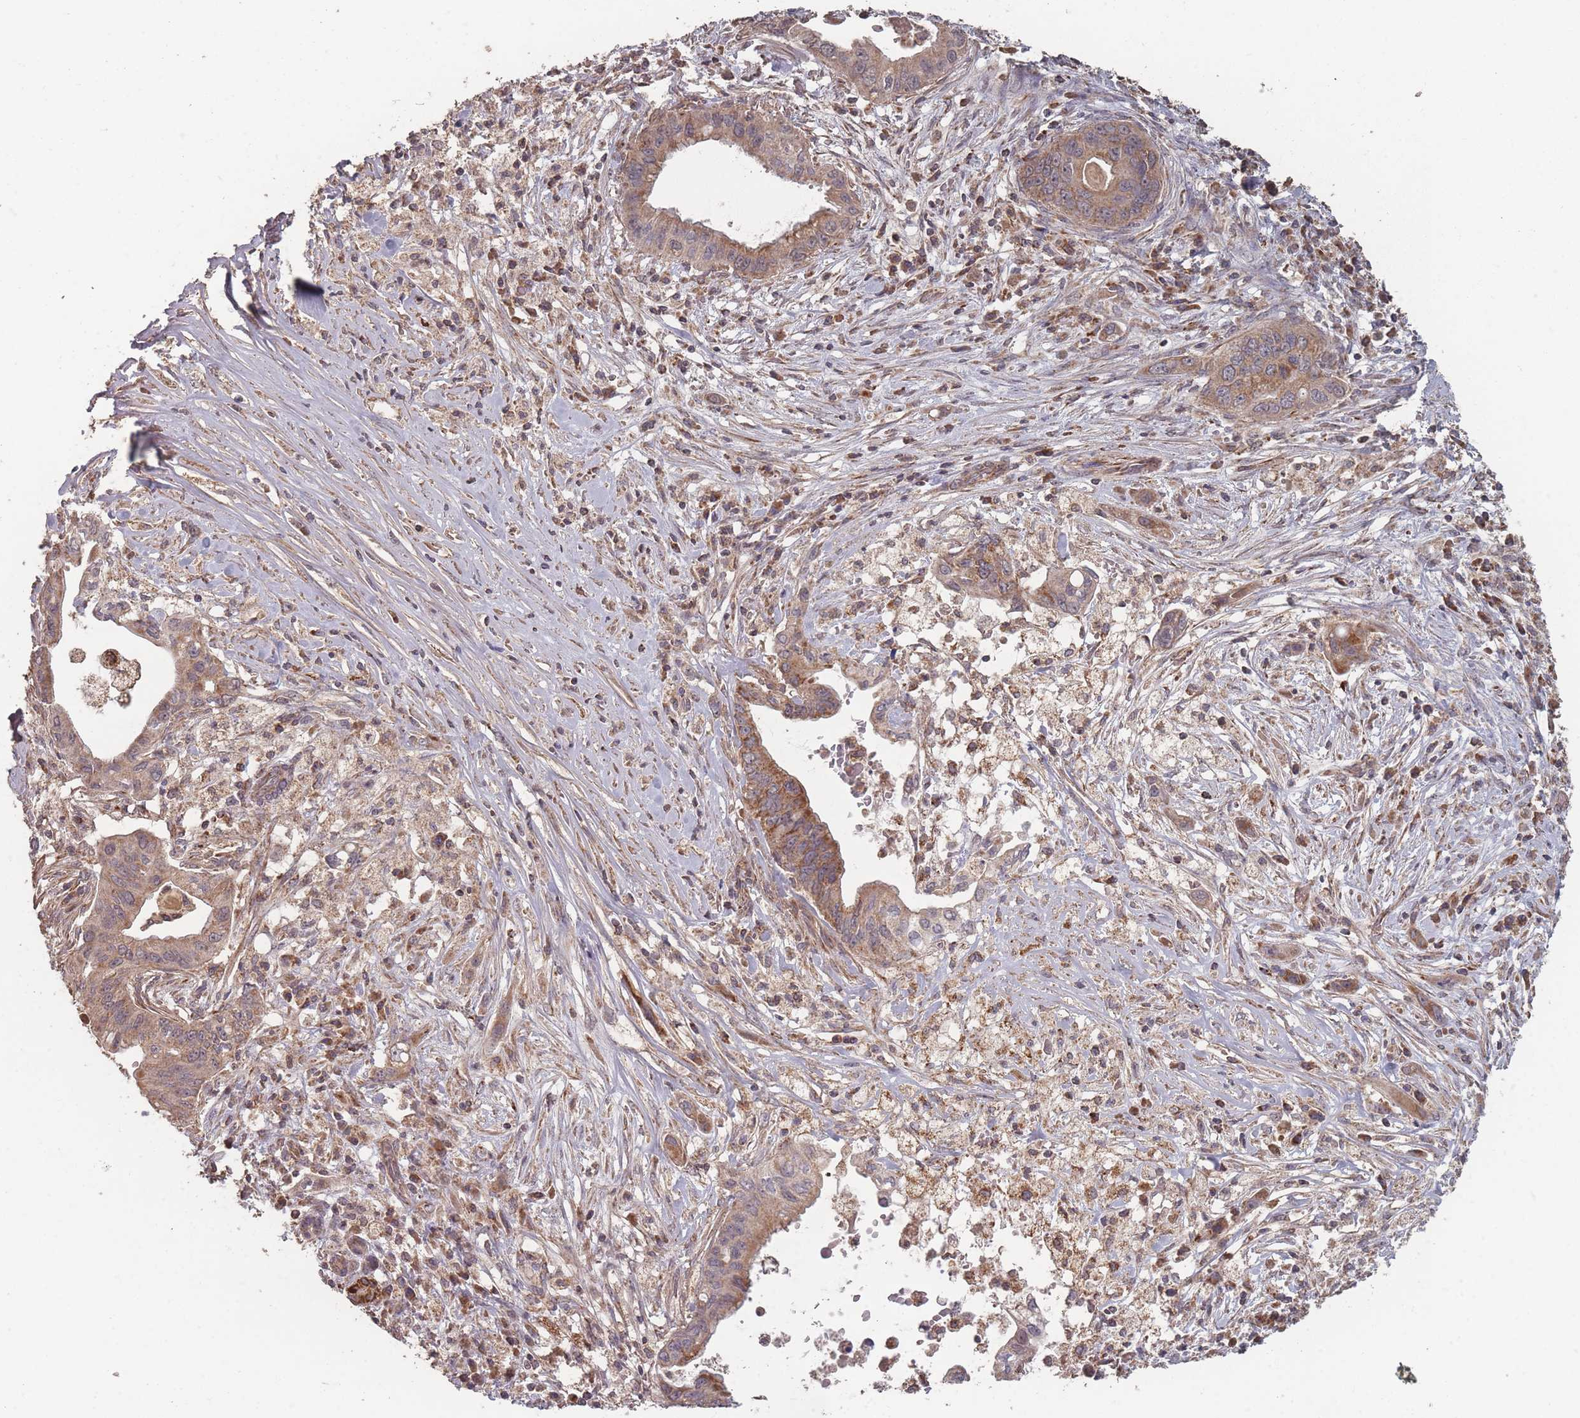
{"staining": {"intensity": "moderate", "quantity": ">75%", "location": "cytoplasmic/membranous"}, "tissue": "pancreatic cancer", "cell_type": "Tumor cells", "image_type": "cancer", "snomed": [{"axis": "morphology", "description": "Adenocarcinoma, NOS"}, {"axis": "topography", "description": "Pancreas"}], "caption": "High-power microscopy captured an IHC micrograph of pancreatic cancer, revealing moderate cytoplasmic/membranous positivity in approximately >75% of tumor cells.", "gene": "LYRM7", "patient": {"sex": "female", "age": 73}}